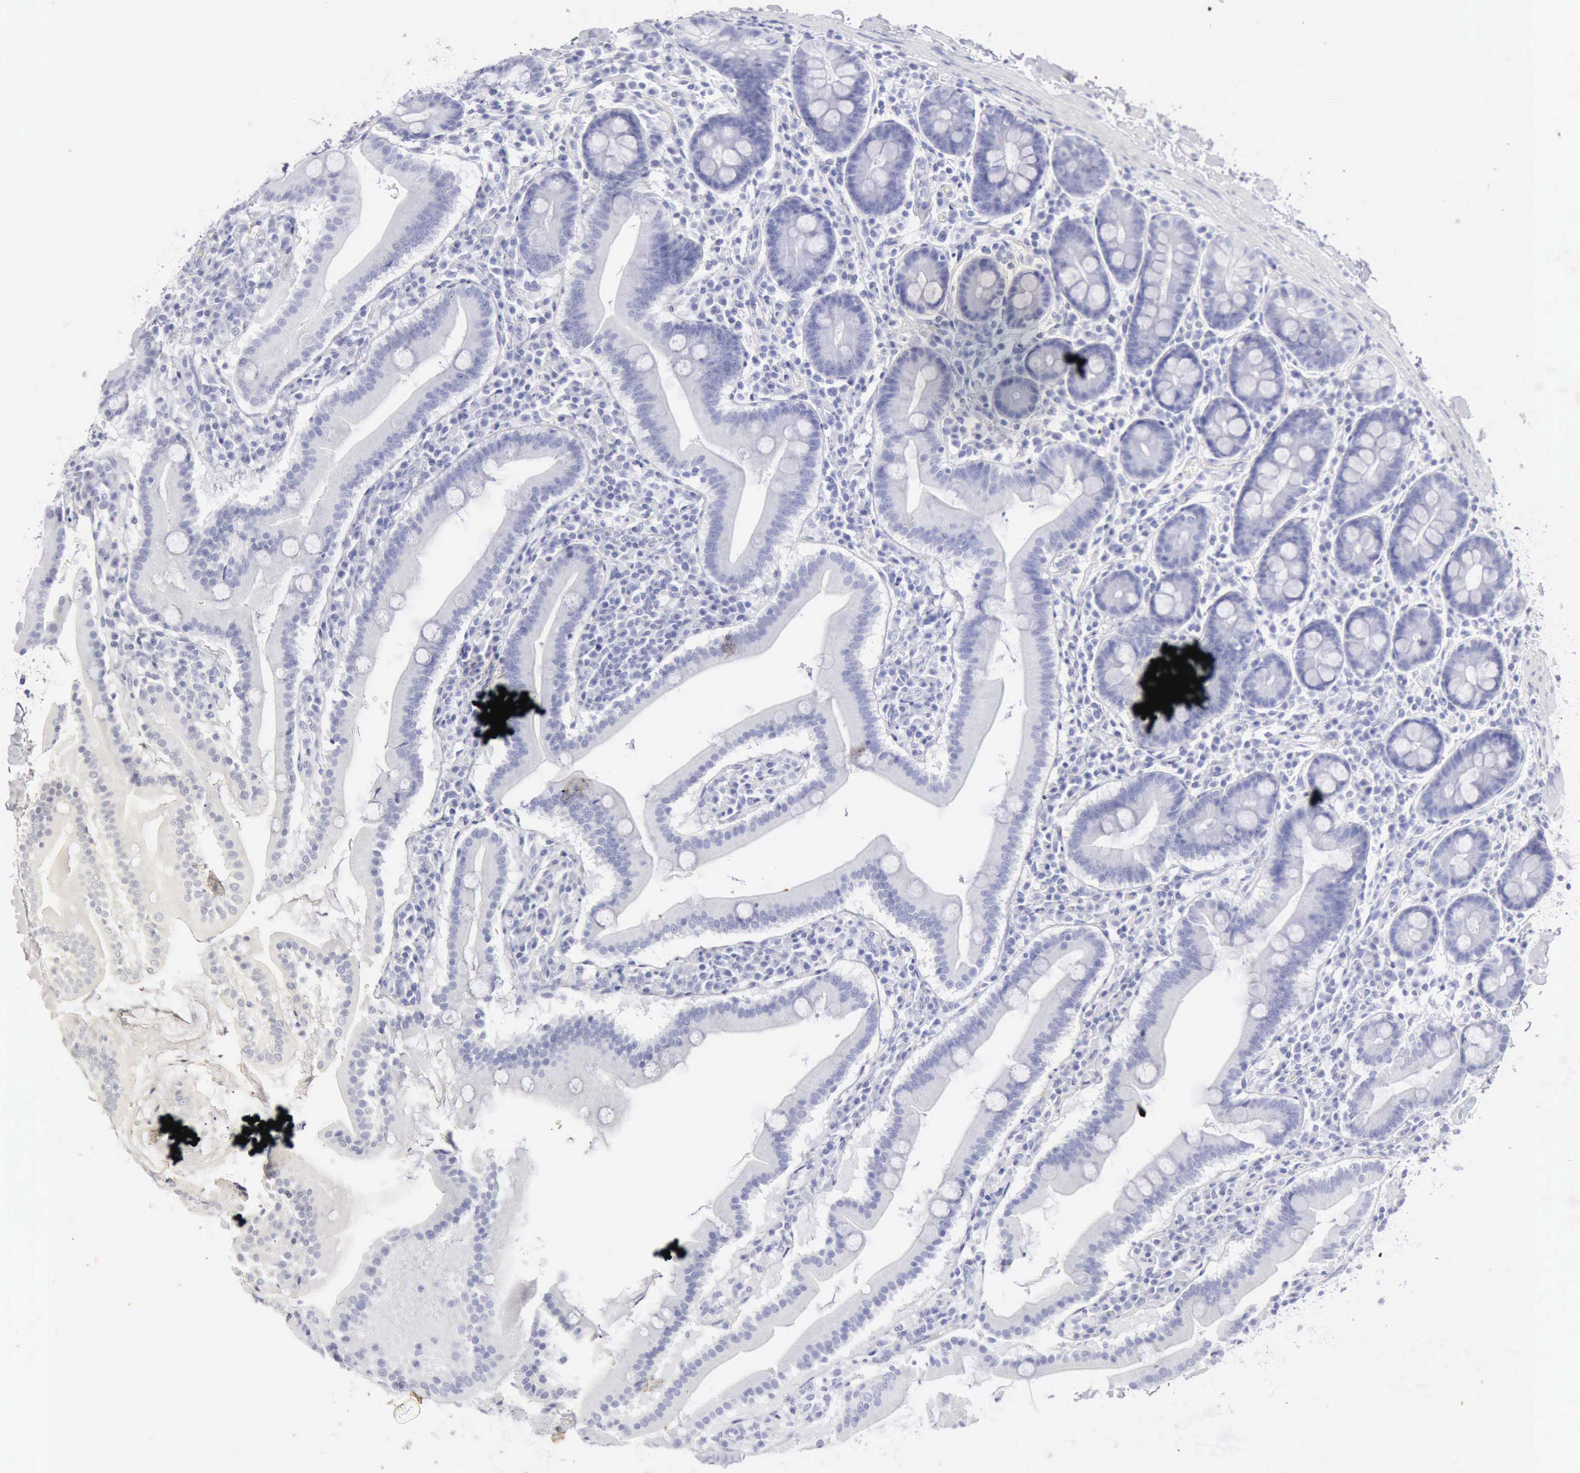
{"staining": {"intensity": "negative", "quantity": "none", "location": "none"}, "tissue": "duodenum", "cell_type": "Glandular cells", "image_type": "normal", "snomed": [{"axis": "morphology", "description": "Normal tissue, NOS"}, {"axis": "topography", "description": "Duodenum"}], "caption": "Immunohistochemistry (IHC) image of unremarkable duodenum: duodenum stained with DAB exhibits no significant protein expression in glandular cells. (DAB (3,3'-diaminobenzidine) immunohistochemistry with hematoxylin counter stain).", "gene": "KRT10", "patient": {"sex": "male", "age": 50}}